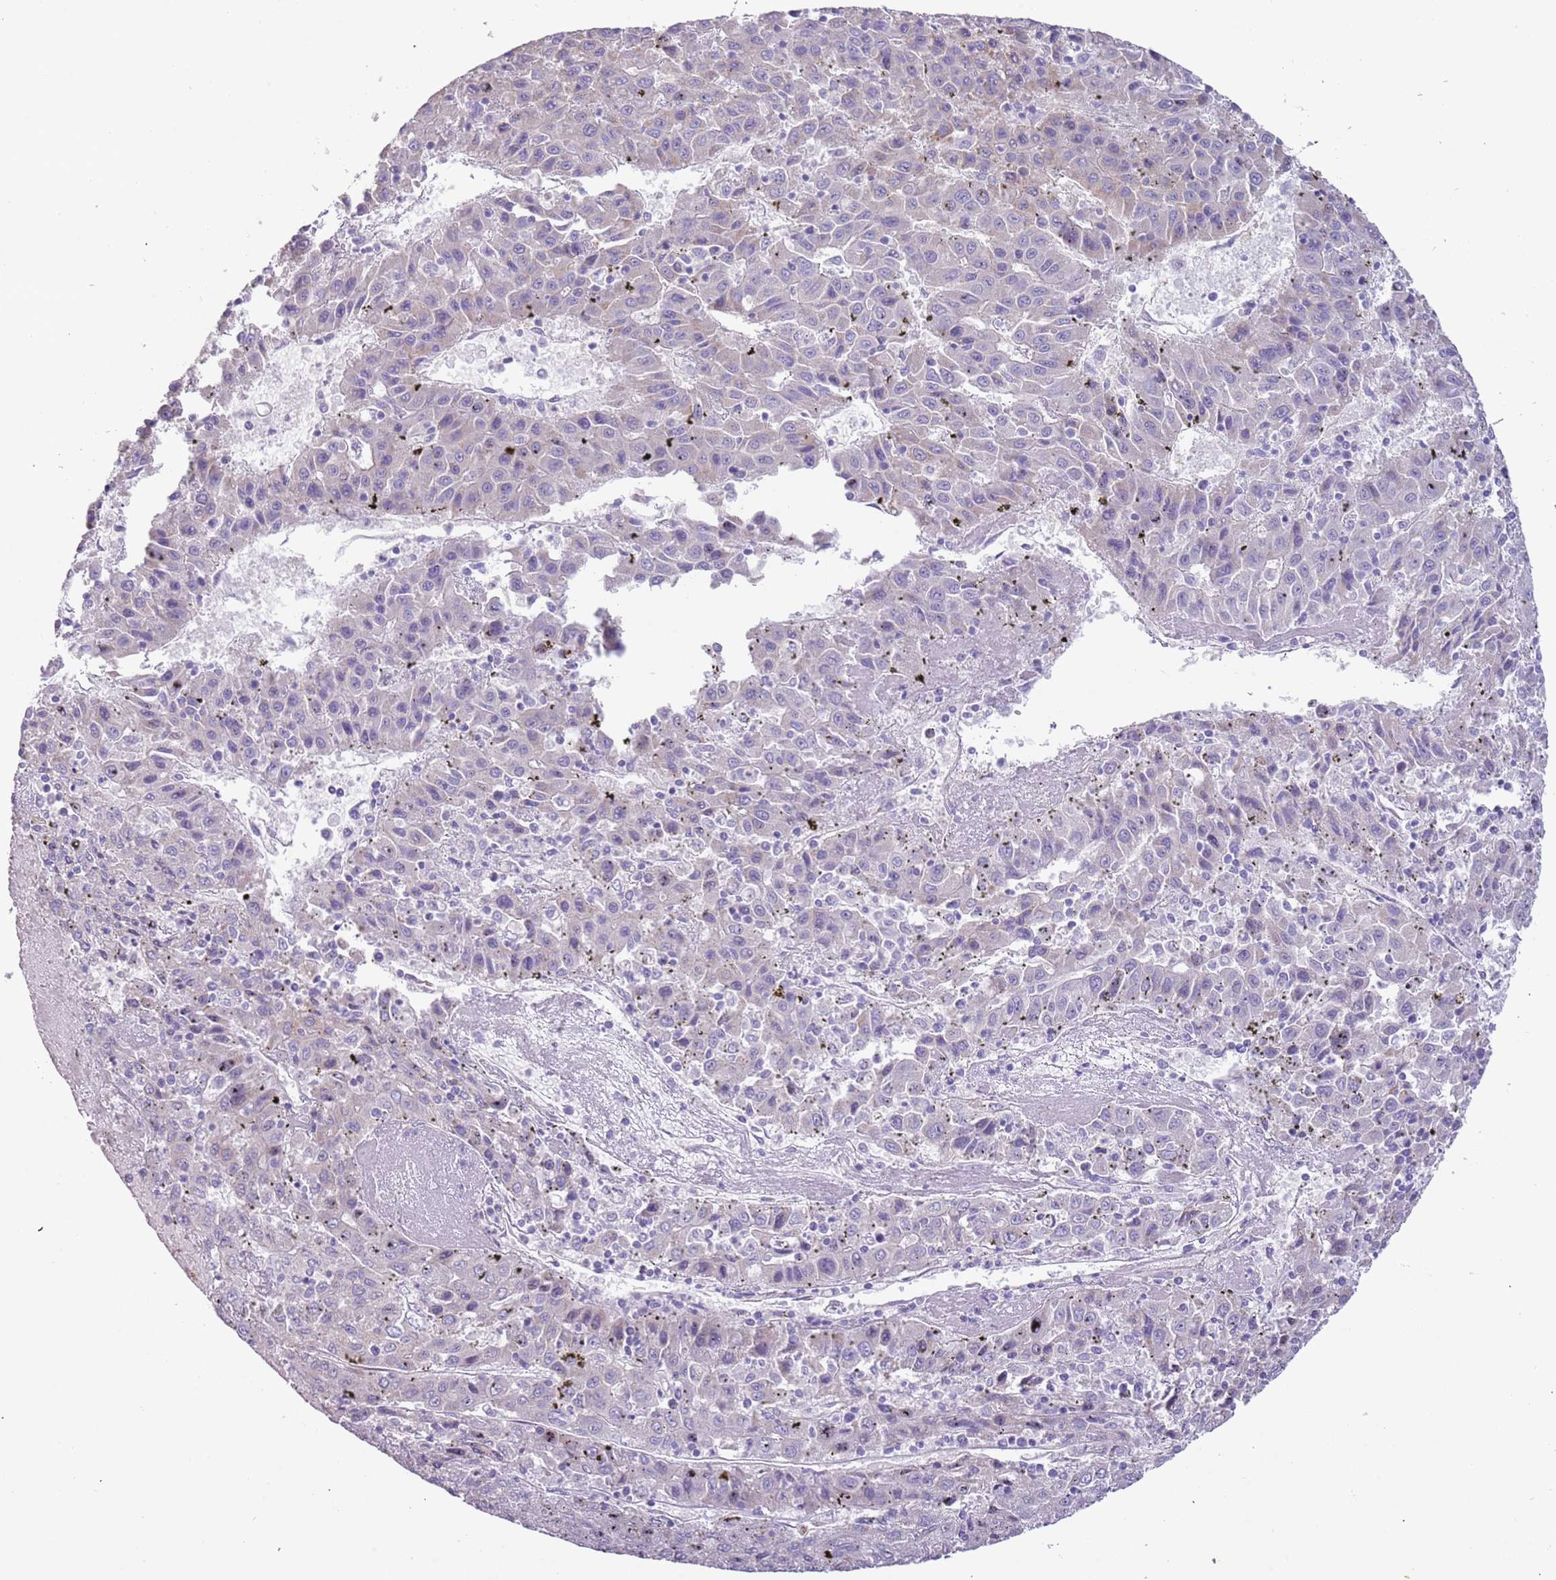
{"staining": {"intensity": "weak", "quantity": "<25%", "location": "cytoplasmic/membranous"}, "tissue": "liver cancer", "cell_type": "Tumor cells", "image_type": "cancer", "snomed": [{"axis": "morphology", "description": "Carcinoma, Hepatocellular, NOS"}, {"axis": "topography", "description": "Liver"}], "caption": "The histopathology image exhibits no significant staining in tumor cells of hepatocellular carcinoma (liver).", "gene": "RNF222", "patient": {"sex": "female", "age": 53}}